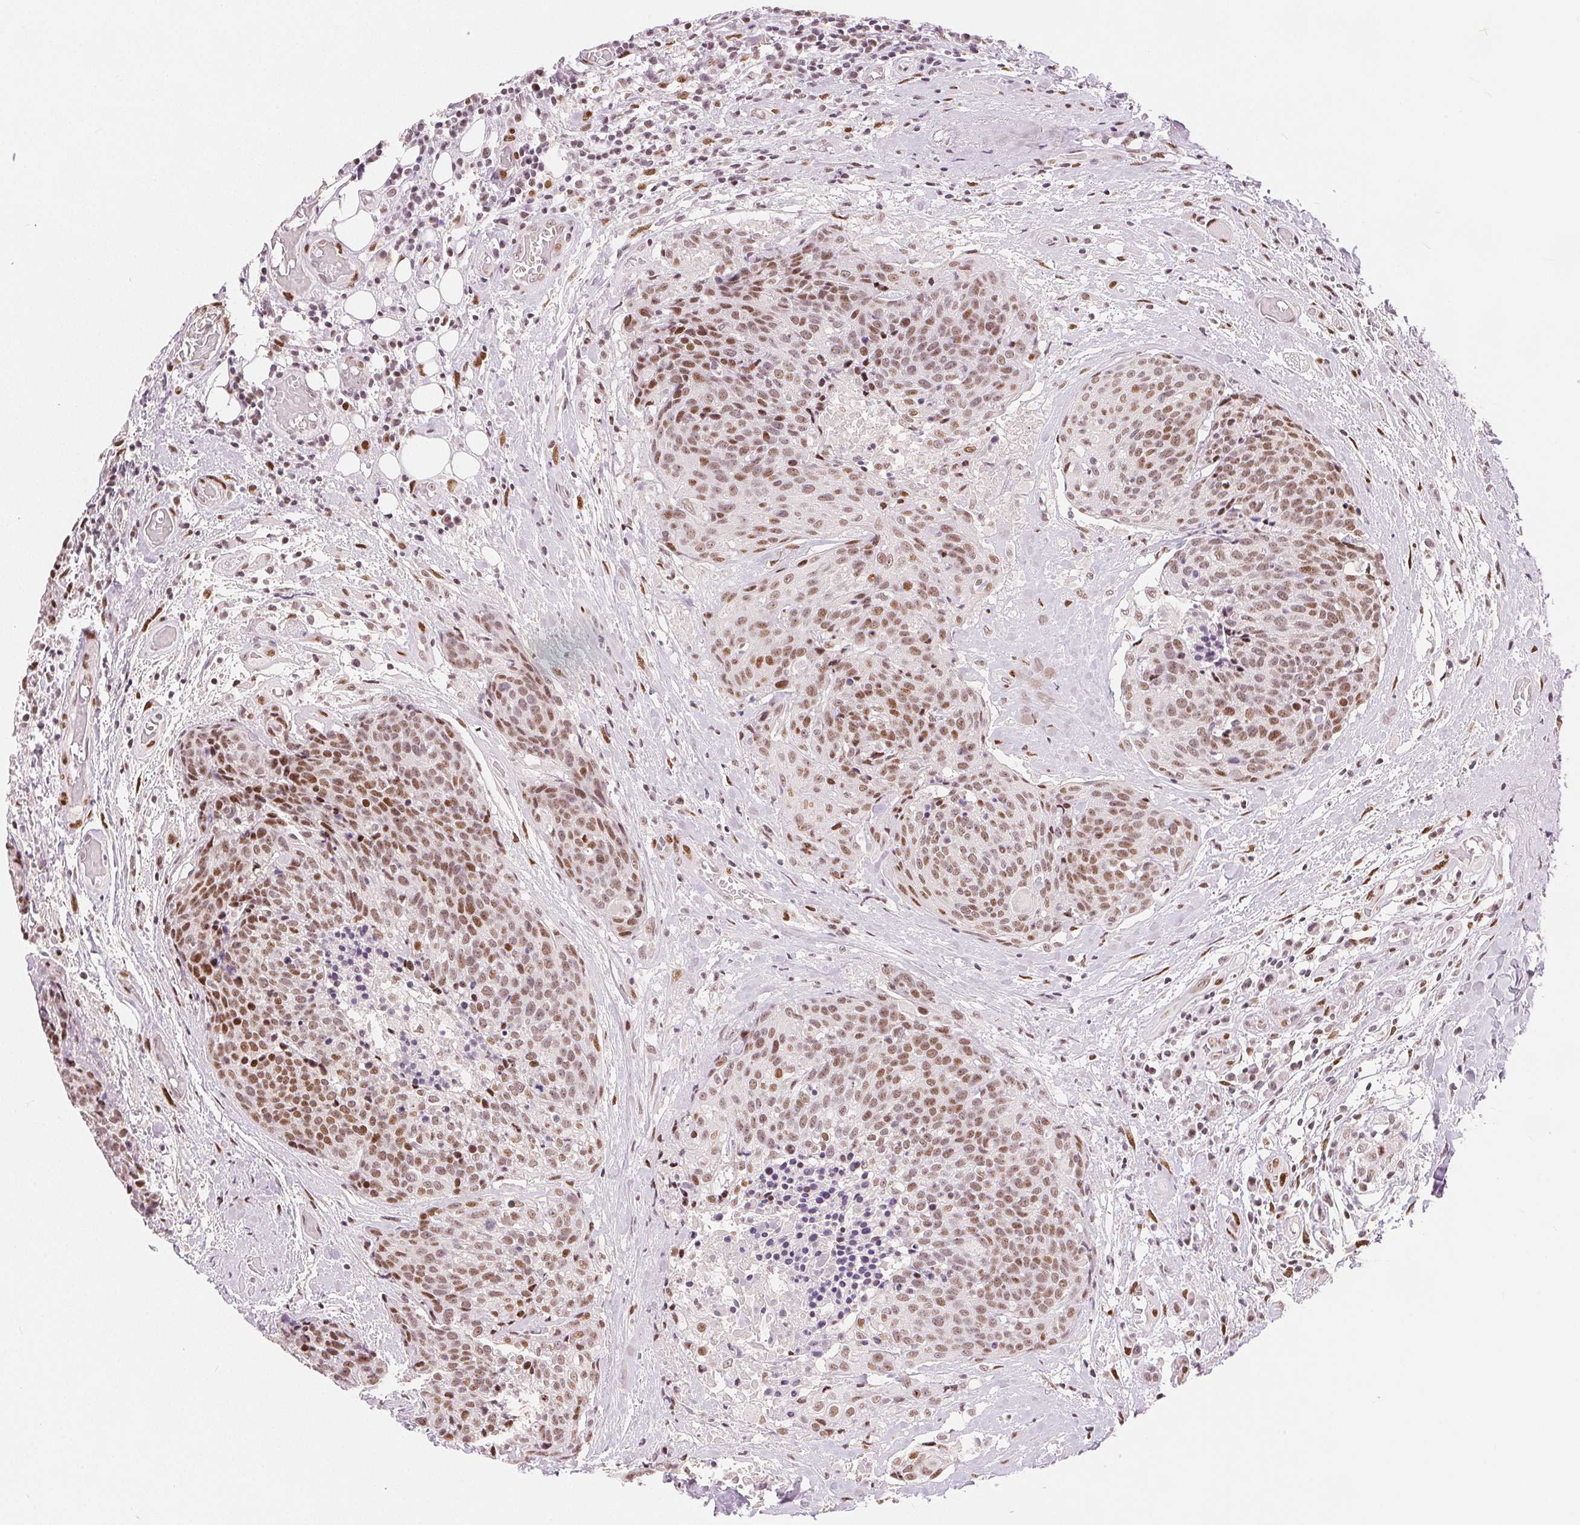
{"staining": {"intensity": "moderate", "quantity": ">75%", "location": "nuclear"}, "tissue": "head and neck cancer", "cell_type": "Tumor cells", "image_type": "cancer", "snomed": [{"axis": "morphology", "description": "Squamous cell carcinoma, NOS"}, {"axis": "topography", "description": "Oral tissue"}, {"axis": "topography", "description": "Head-Neck"}], "caption": "Head and neck cancer (squamous cell carcinoma) stained with a brown dye shows moderate nuclear positive positivity in approximately >75% of tumor cells.", "gene": "ZNF703", "patient": {"sex": "male", "age": 64}}